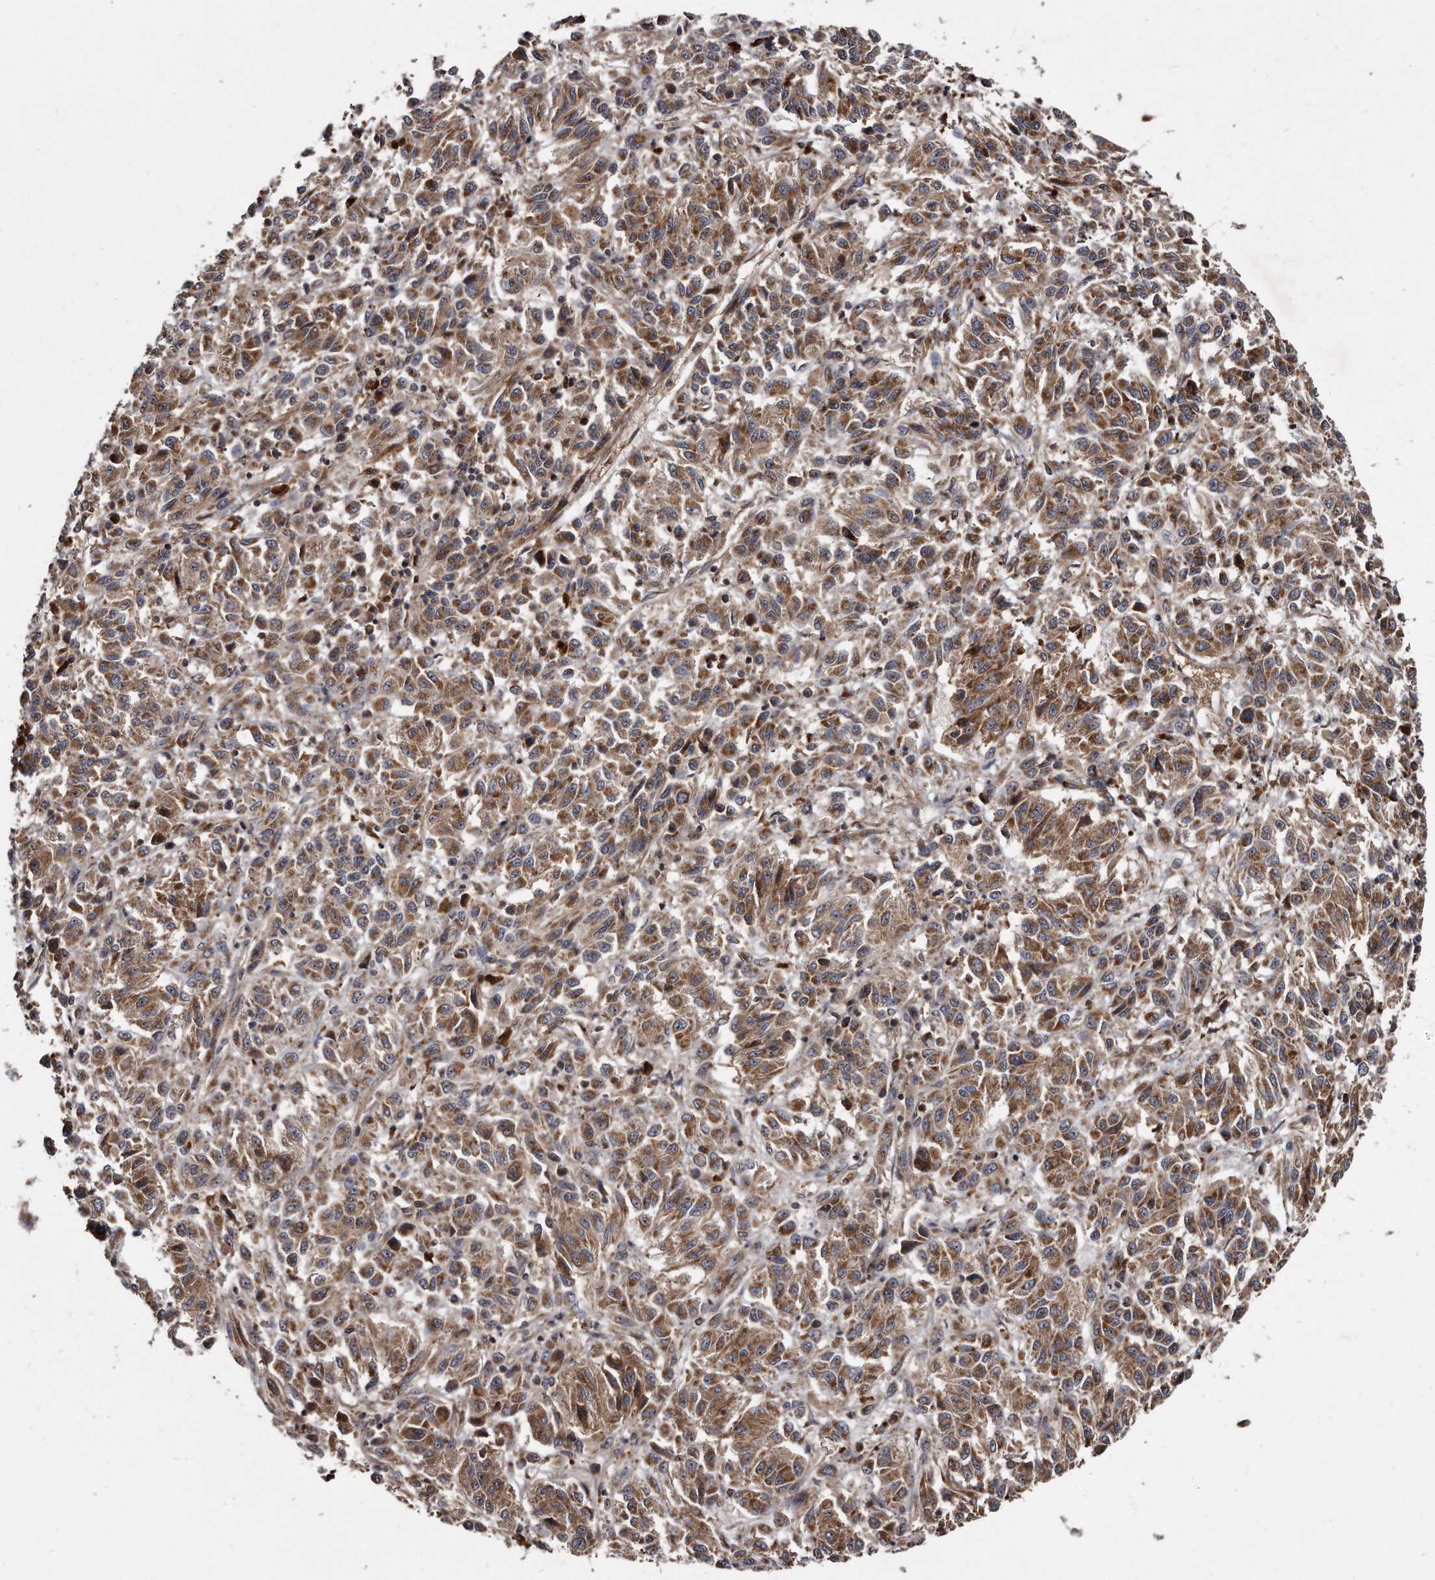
{"staining": {"intensity": "moderate", "quantity": ">75%", "location": "cytoplasmic/membranous"}, "tissue": "melanoma", "cell_type": "Tumor cells", "image_type": "cancer", "snomed": [{"axis": "morphology", "description": "Malignant melanoma, Metastatic site"}, {"axis": "topography", "description": "Lung"}], "caption": "Brown immunohistochemical staining in human malignant melanoma (metastatic site) reveals moderate cytoplasmic/membranous expression in approximately >75% of tumor cells.", "gene": "FAM136A", "patient": {"sex": "male", "age": 64}}